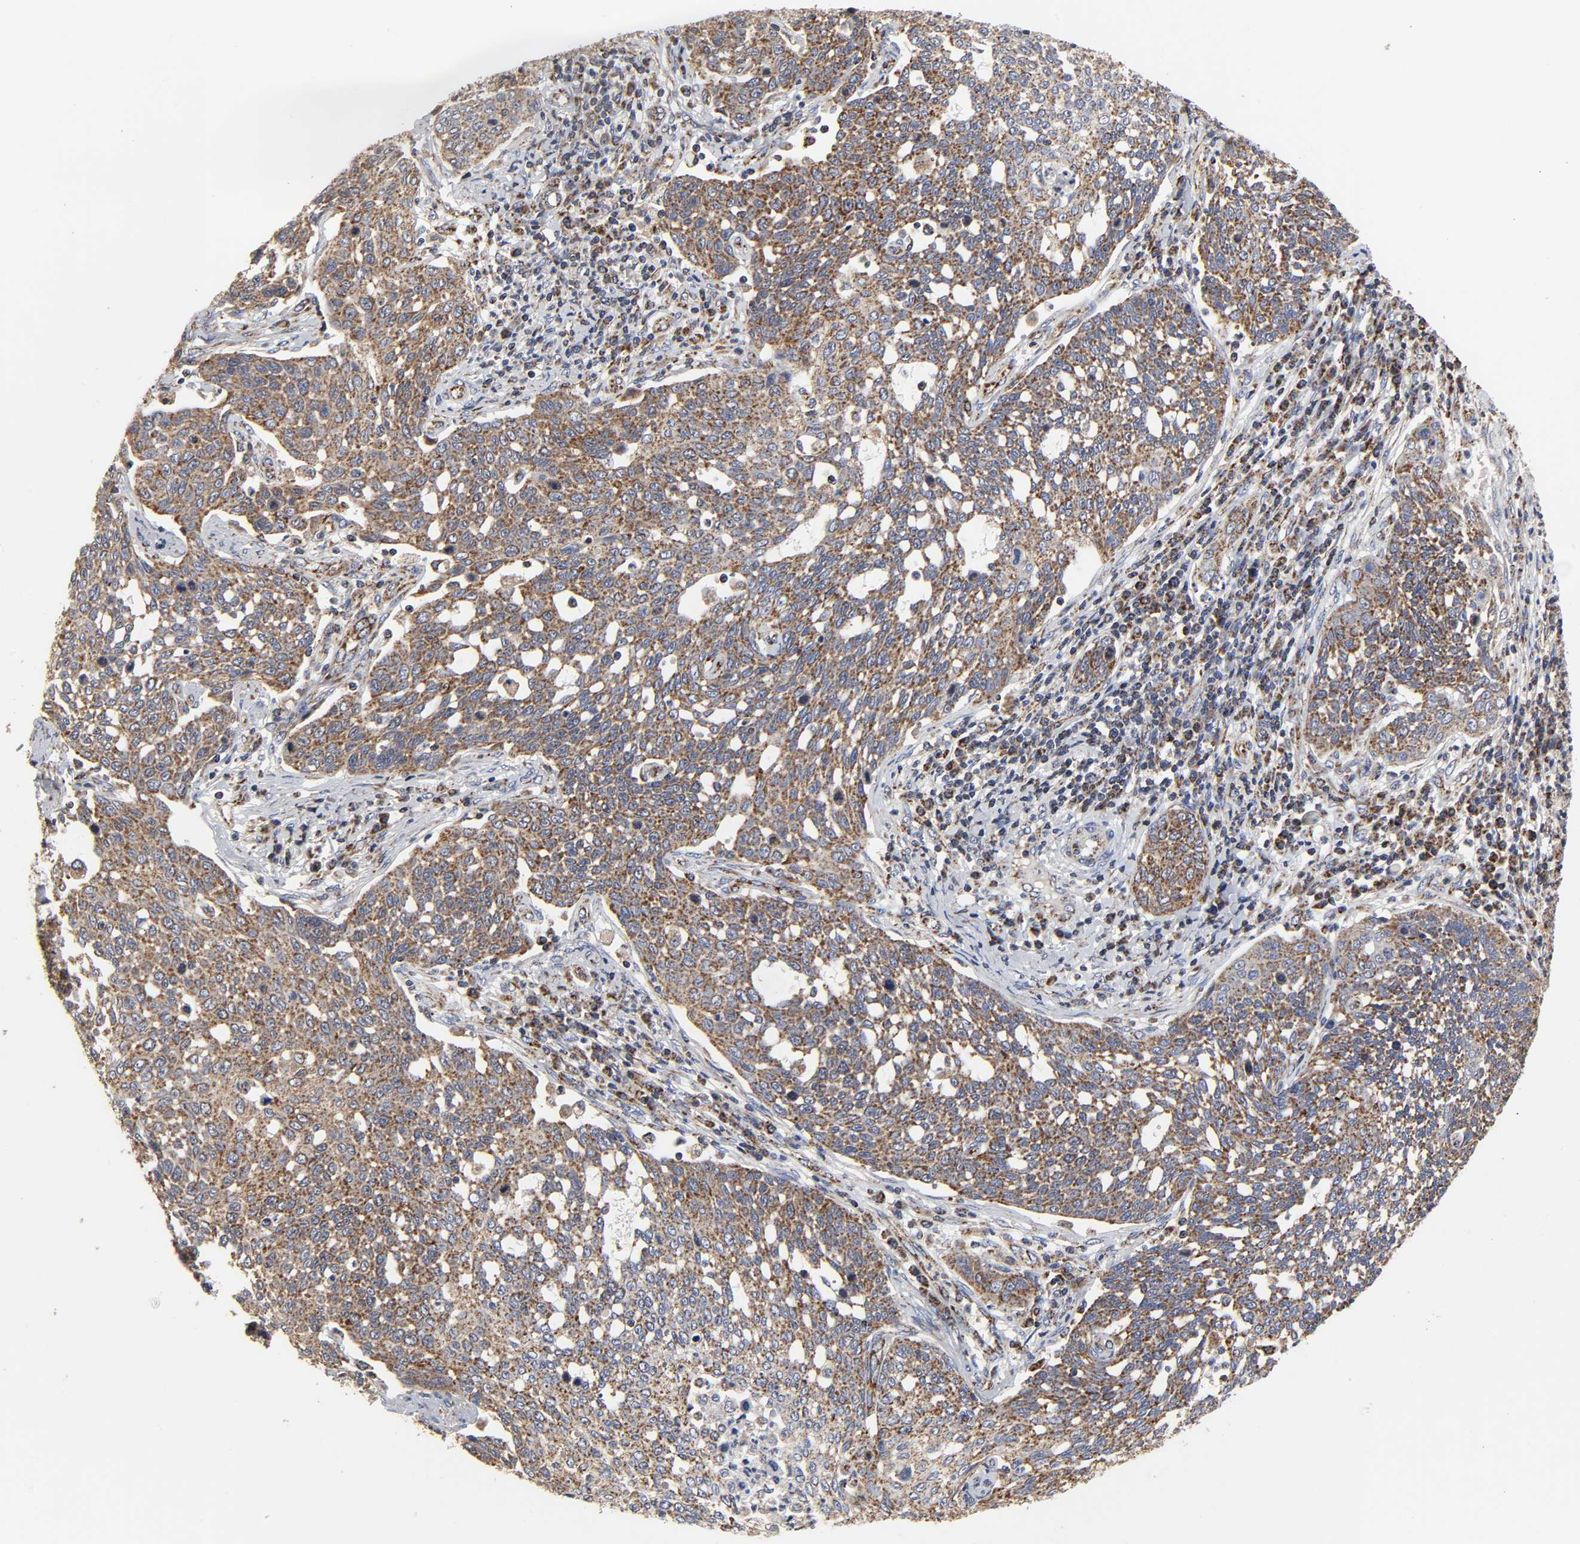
{"staining": {"intensity": "moderate", "quantity": ">75%", "location": "cytoplasmic/membranous"}, "tissue": "cervical cancer", "cell_type": "Tumor cells", "image_type": "cancer", "snomed": [{"axis": "morphology", "description": "Squamous cell carcinoma, NOS"}, {"axis": "topography", "description": "Cervix"}], "caption": "The immunohistochemical stain highlights moderate cytoplasmic/membranous positivity in tumor cells of cervical cancer (squamous cell carcinoma) tissue.", "gene": "COX6B1", "patient": {"sex": "female", "age": 34}}